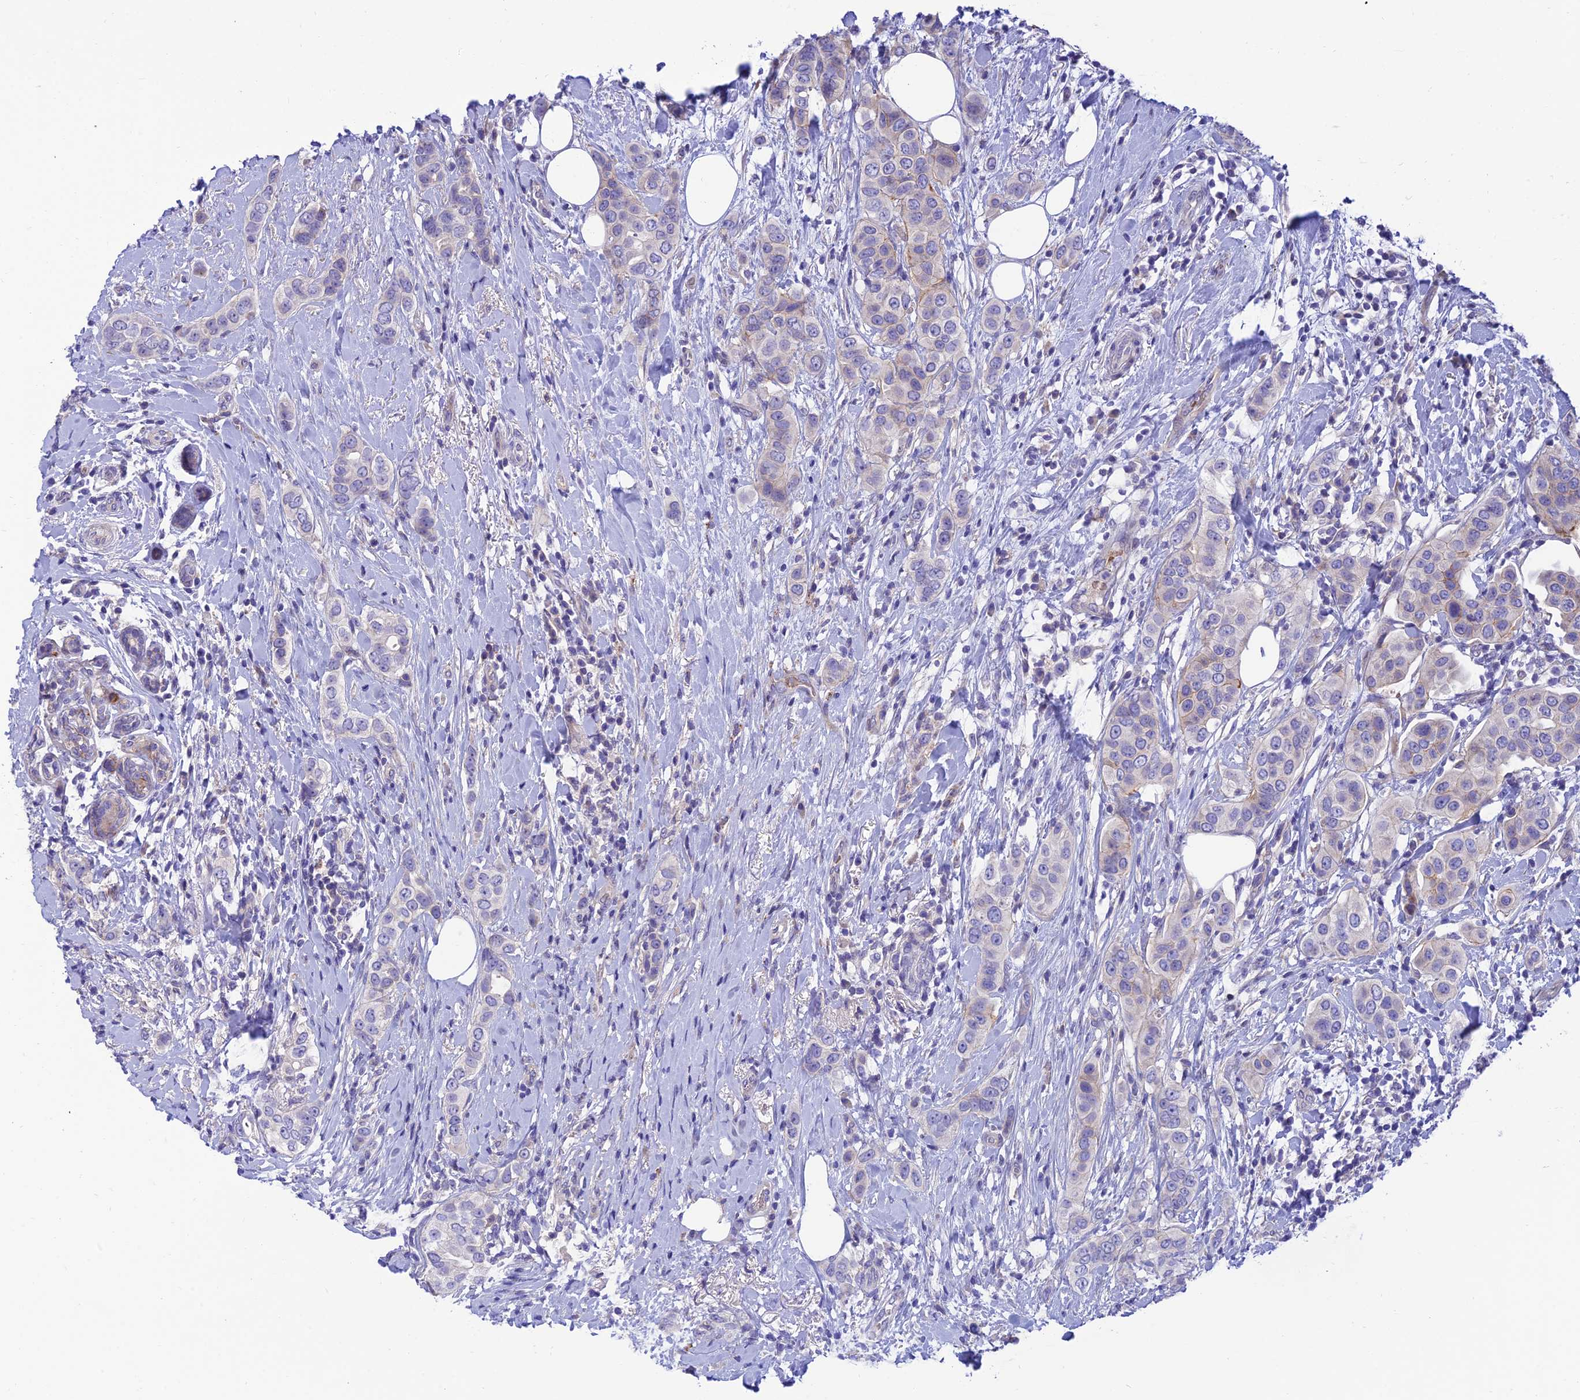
{"staining": {"intensity": "weak", "quantity": "<25%", "location": "cytoplasmic/membranous"}, "tissue": "breast cancer", "cell_type": "Tumor cells", "image_type": "cancer", "snomed": [{"axis": "morphology", "description": "Lobular carcinoma"}, {"axis": "topography", "description": "Breast"}], "caption": "Immunohistochemical staining of lobular carcinoma (breast) displays no significant positivity in tumor cells.", "gene": "CCDC157", "patient": {"sex": "female", "age": 51}}